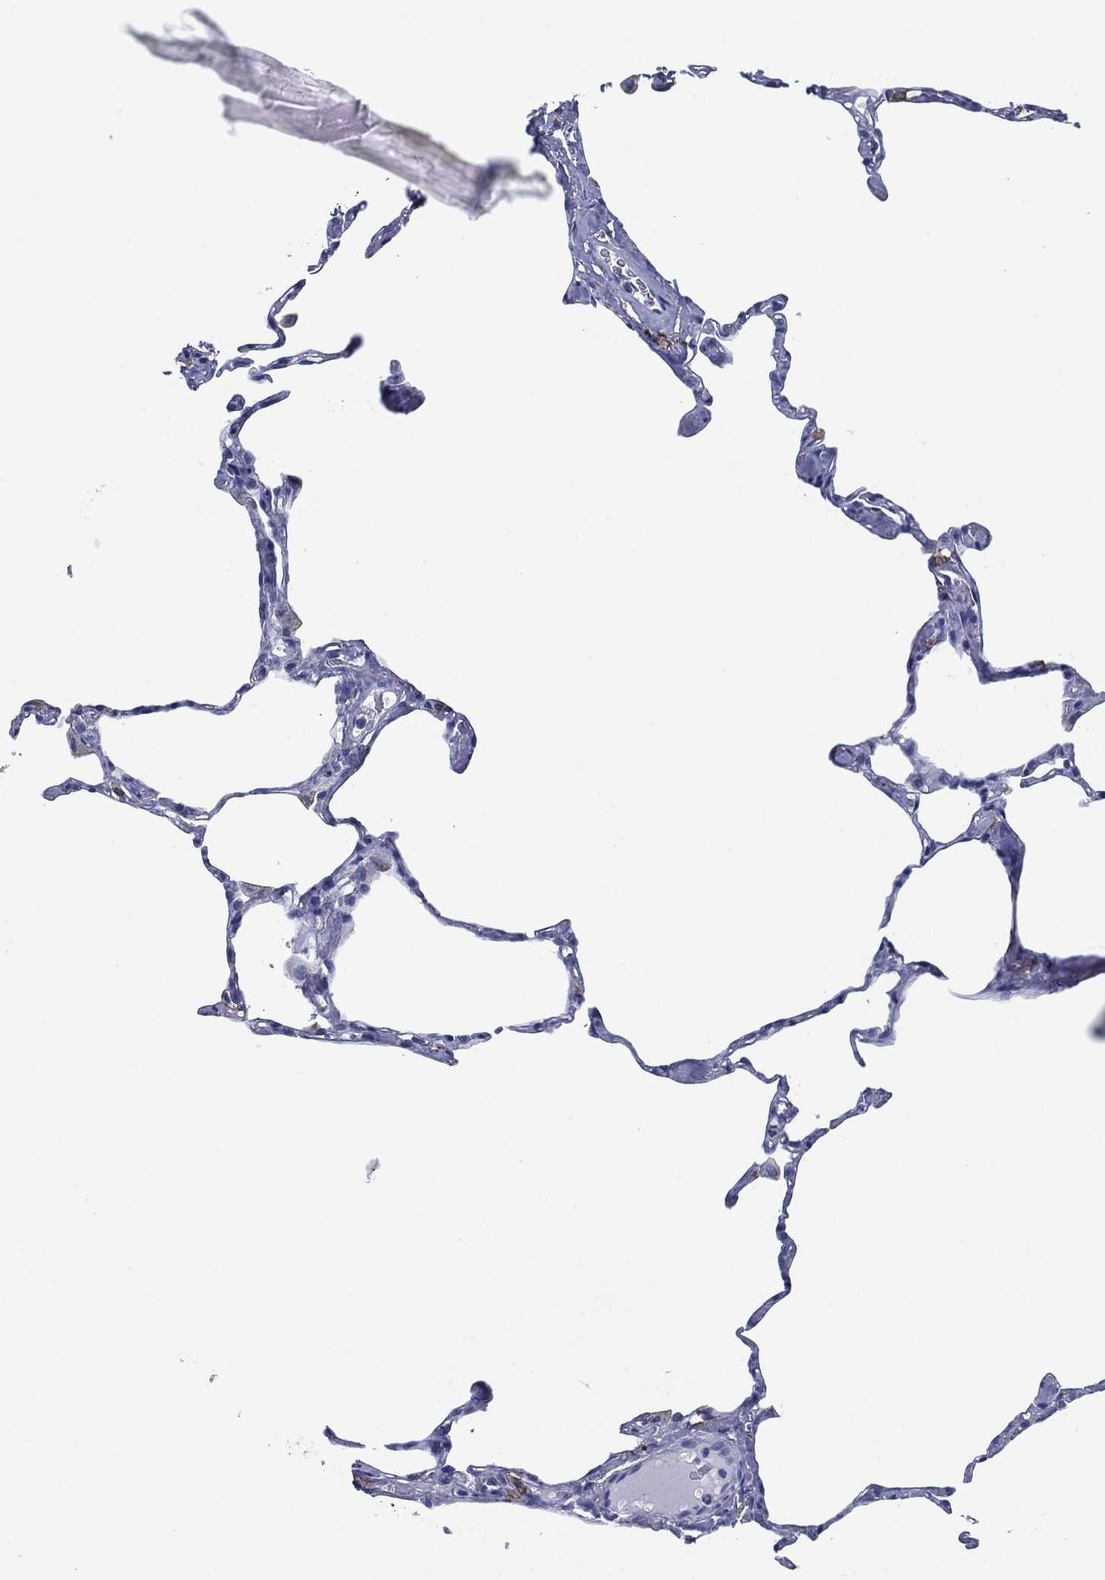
{"staining": {"intensity": "negative", "quantity": "none", "location": "none"}, "tissue": "lung", "cell_type": "Alveolar cells", "image_type": "normal", "snomed": [{"axis": "morphology", "description": "Normal tissue, NOS"}, {"axis": "topography", "description": "Lung"}], "caption": "IHC of normal human lung shows no expression in alveolar cells.", "gene": "FSCN2", "patient": {"sex": "male", "age": 65}}